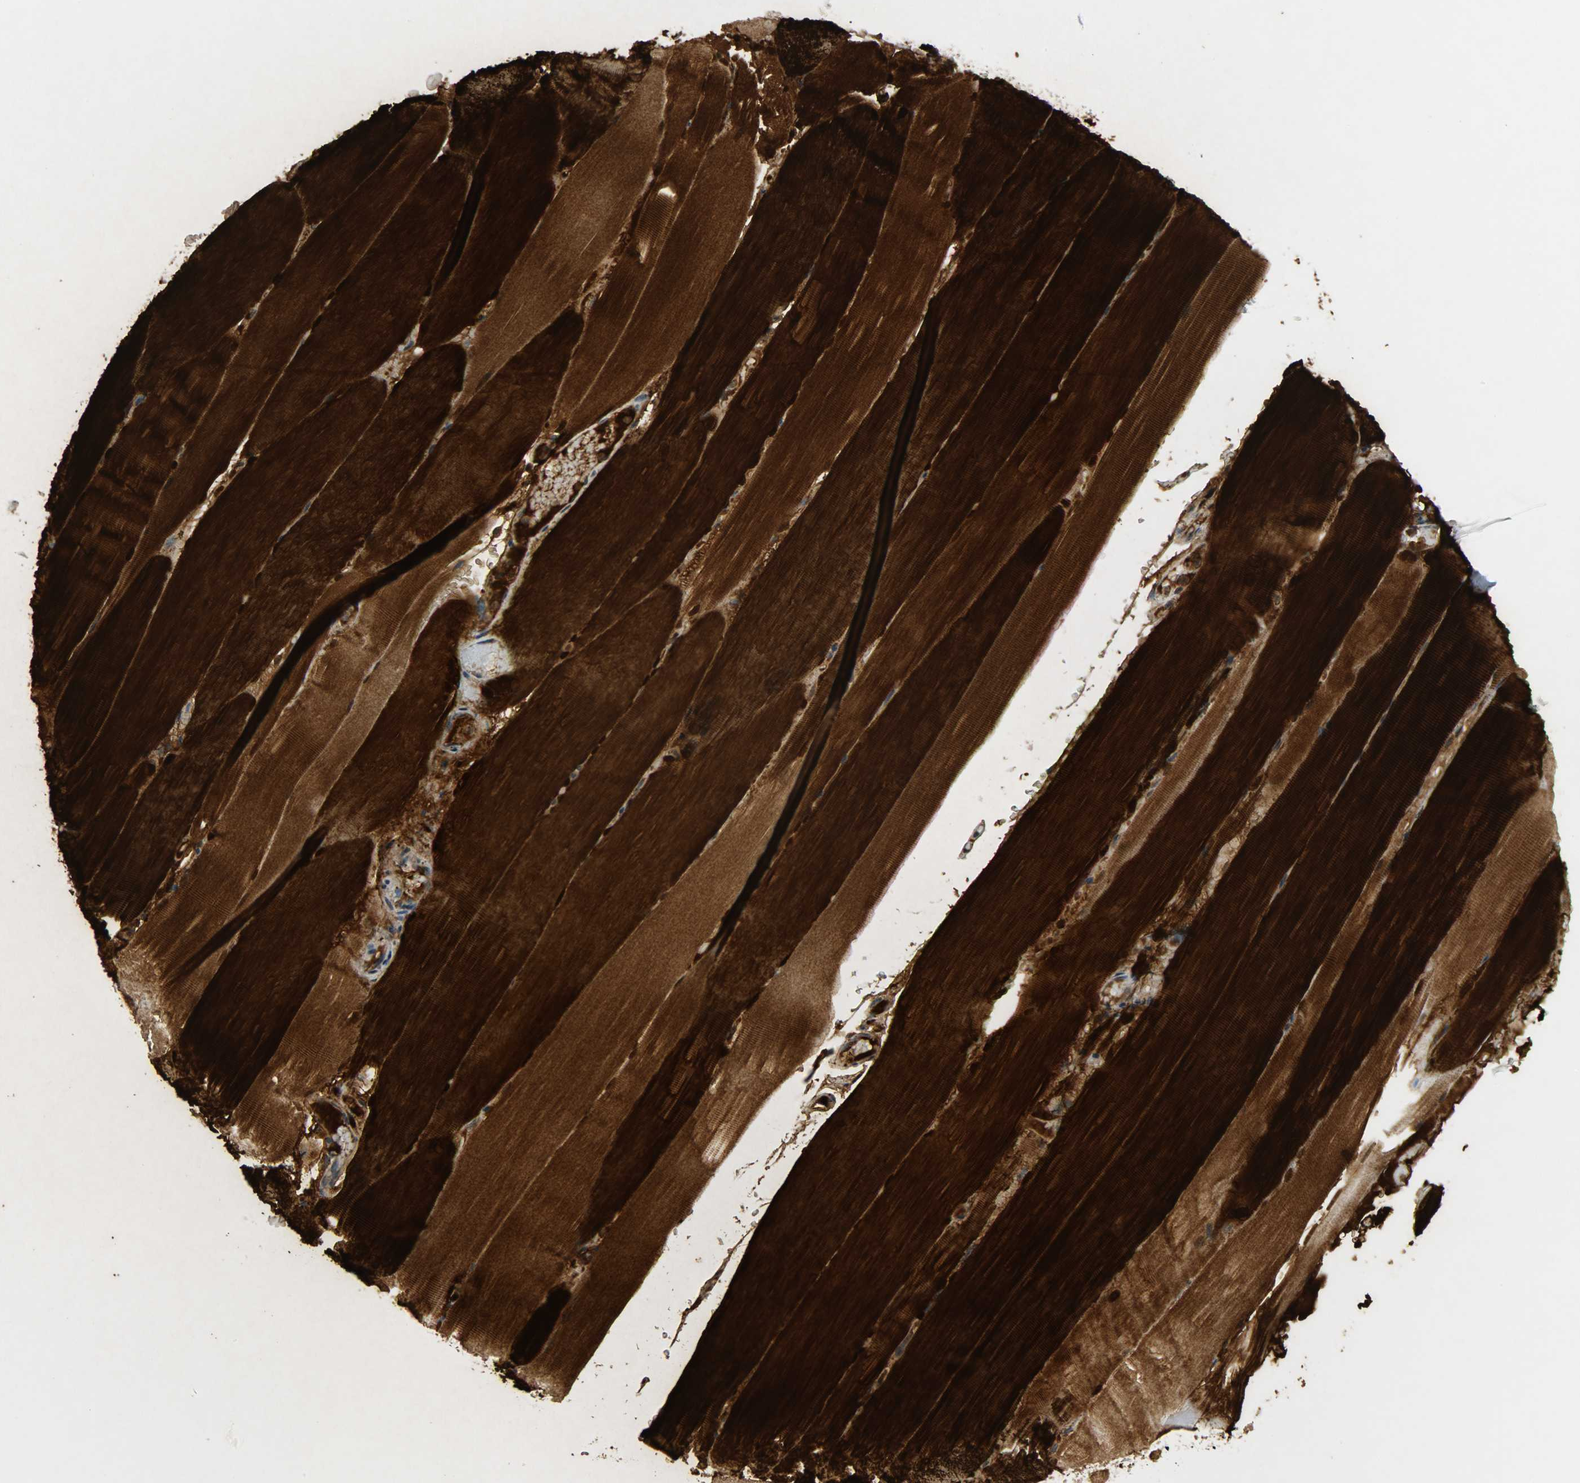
{"staining": {"intensity": "strong", "quantity": ">75%", "location": "cytoplasmic/membranous"}, "tissue": "skeletal muscle", "cell_type": "Myocytes", "image_type": "normal", "snomed": [{"axis": "morphology", "description": "Normal tissue, NOS"}, {"axis": "topography", "description": "Skeletal muscle"}, {"axis": "topography", "description": "Parathyroid gland"}], "caption": "Protein positivity by immunohistochemistry displays strong cytoplasmic/membranous expression in approximately >75% of myocytes in unremarkable skeletal muscle.", "gene": "CA3", "patient": {"sex": "female", "age": 37}}